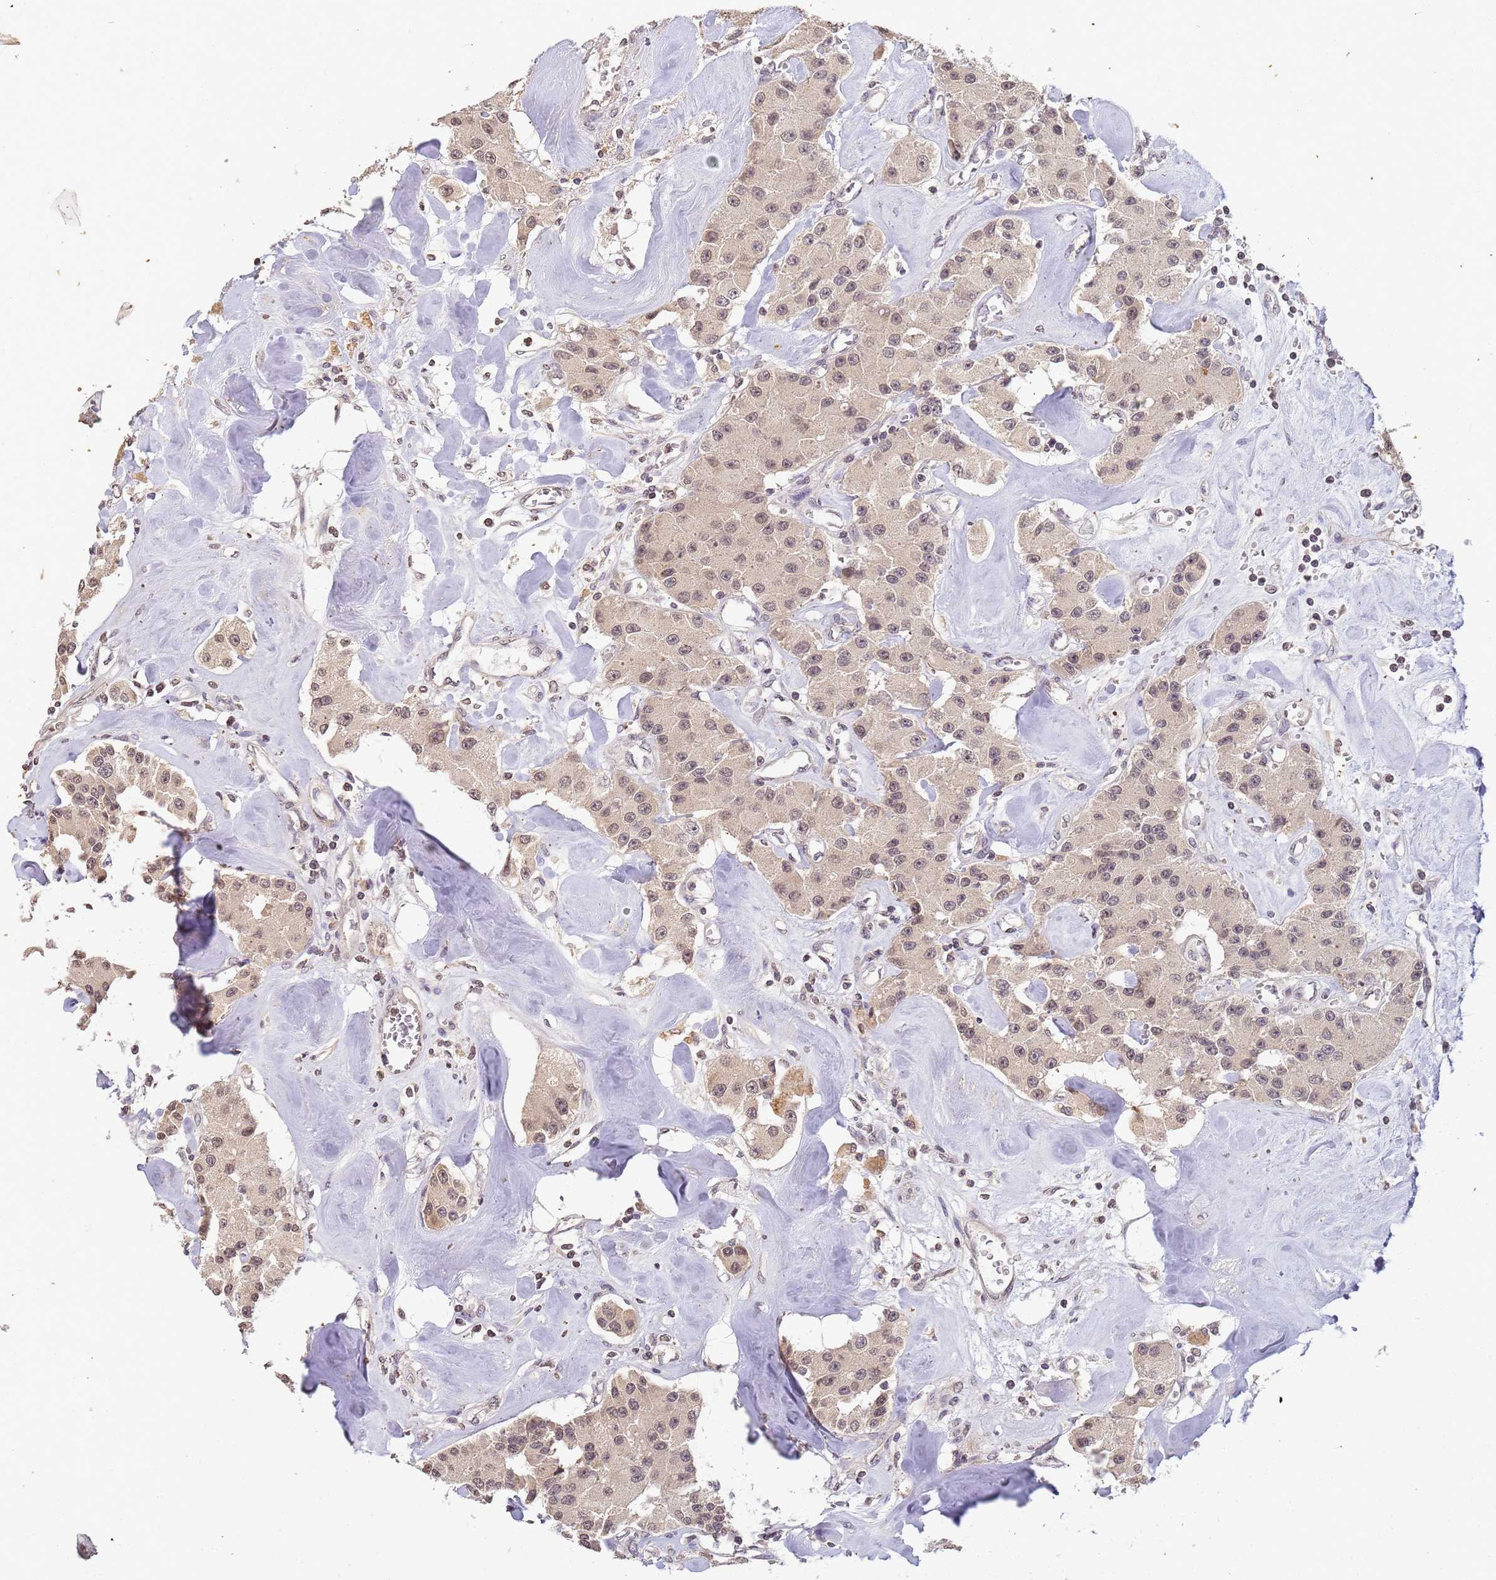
{"staining": {"intensity": "moderate", "quantity": ">75%", "location": "nuclear"}, "tissue": "carcinoid", "cell_type": "Tumor cells", "image_type": "cancer", "snomed": [{"axis": "morphology", "description": "Carcinoid, malignant, NOS"}, {"axis": "topography", "description": "Pancreas"}], "caption": "Carcinoid tissue reveals moderate nuclear staining in approximately >75% of tumor cells, visualized by immunohistochemistry.", "gene": "MYL7", "patient": {"sex": "male", "age": 41}}